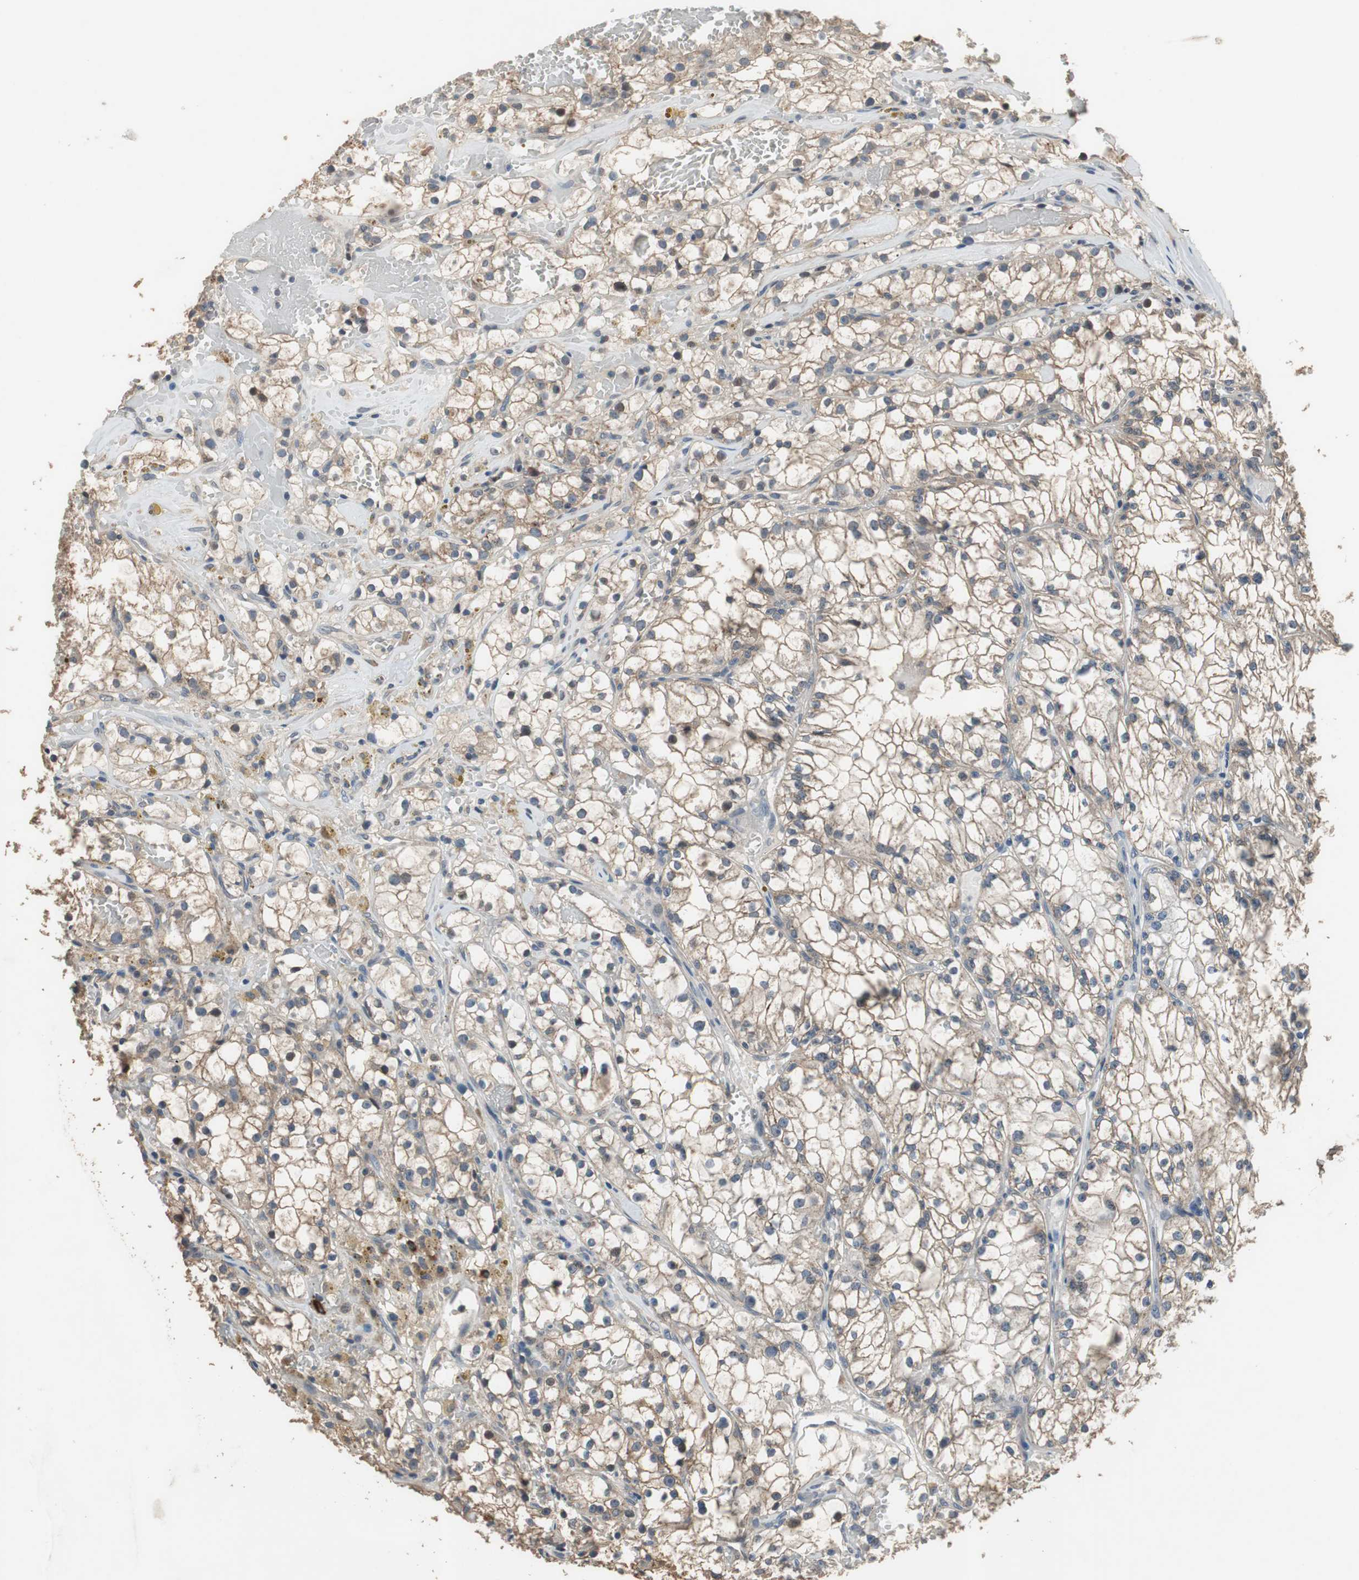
{"staining": {"intensity": "weak", "quantity": "25%-75%", "location": "cytoplasmic/membranous"}, "tissue": "renal cancer", "cell_type": "Tumor cells", "image_type": "cancer", "snomed": [{"axis": "morphology", "description": "Adenocarcinoma, NOS"}, {"axis": "topography", "description": "Kidney"}], "caption": "High-power microscopy captured an IHC histopathology image of renal adenocarcinoma, revealing weak cytoplasmic/membranous positivity in approximately 25%-75% of tumor cells.", "gene": "PI4KB", "patient": {"sex": "male", "age": 56}}